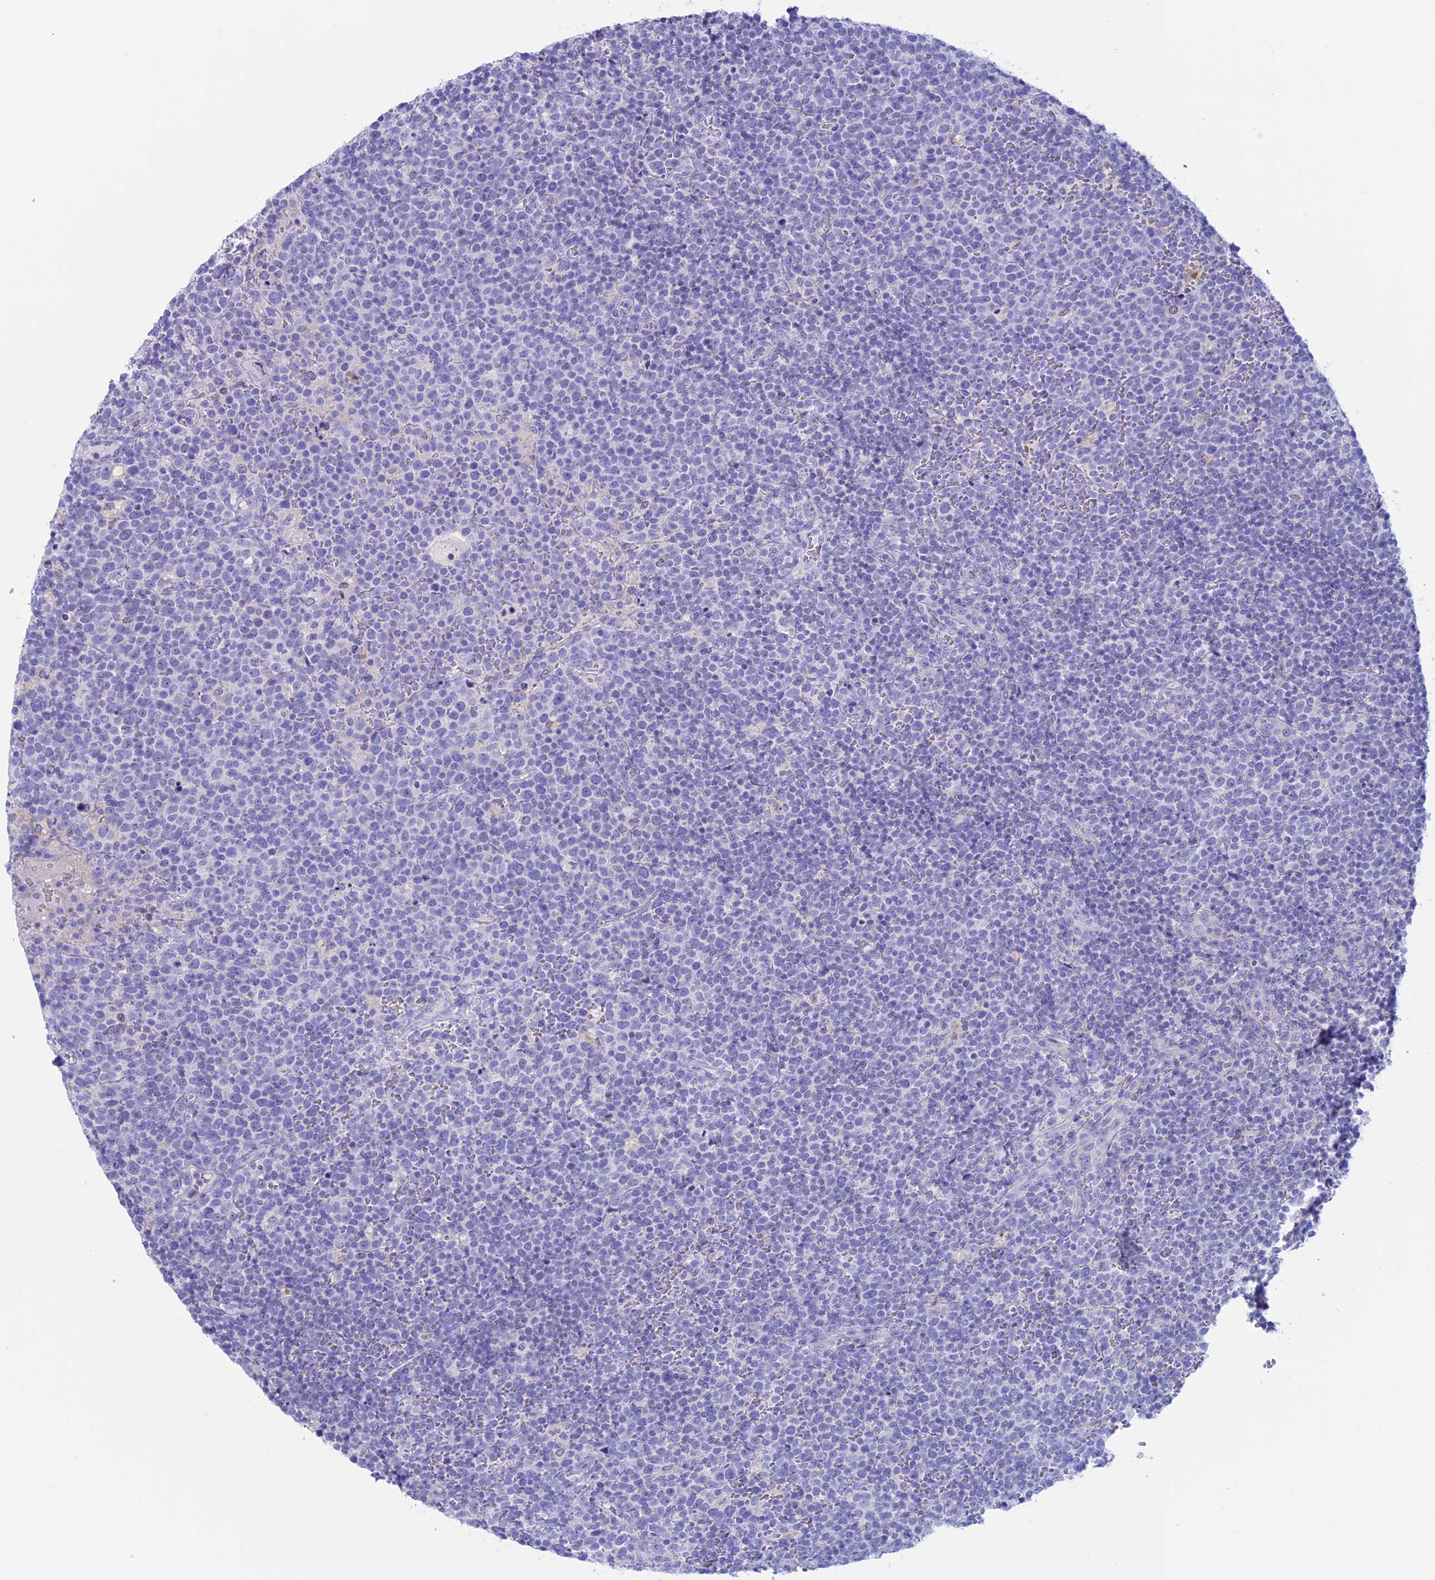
{"staining": {"intensity": "negative", "quantity": "none", "location": "none"}, "tissue": "lymphoma", "cell_type": "Tumor cells", "image_type": "cancer", "snomed": [{"axis": "morphology", "description": "Malignant lymphoma, non-Hodgkin's type, High grade"}, {"axis": "topography", "description": "Lymph node"}], "caption": "This is a histopathology image of immunohistochemistry staining of high-grade malignant lymphoma, non-Hodgkin's type, which shows no staining in tumor cells. The staining is performed using DAB brown chromogen with nuclei counter-stained in using hematoxylin.", "gene": "RP1", "patient": {"sex": "male", "age": 61}}